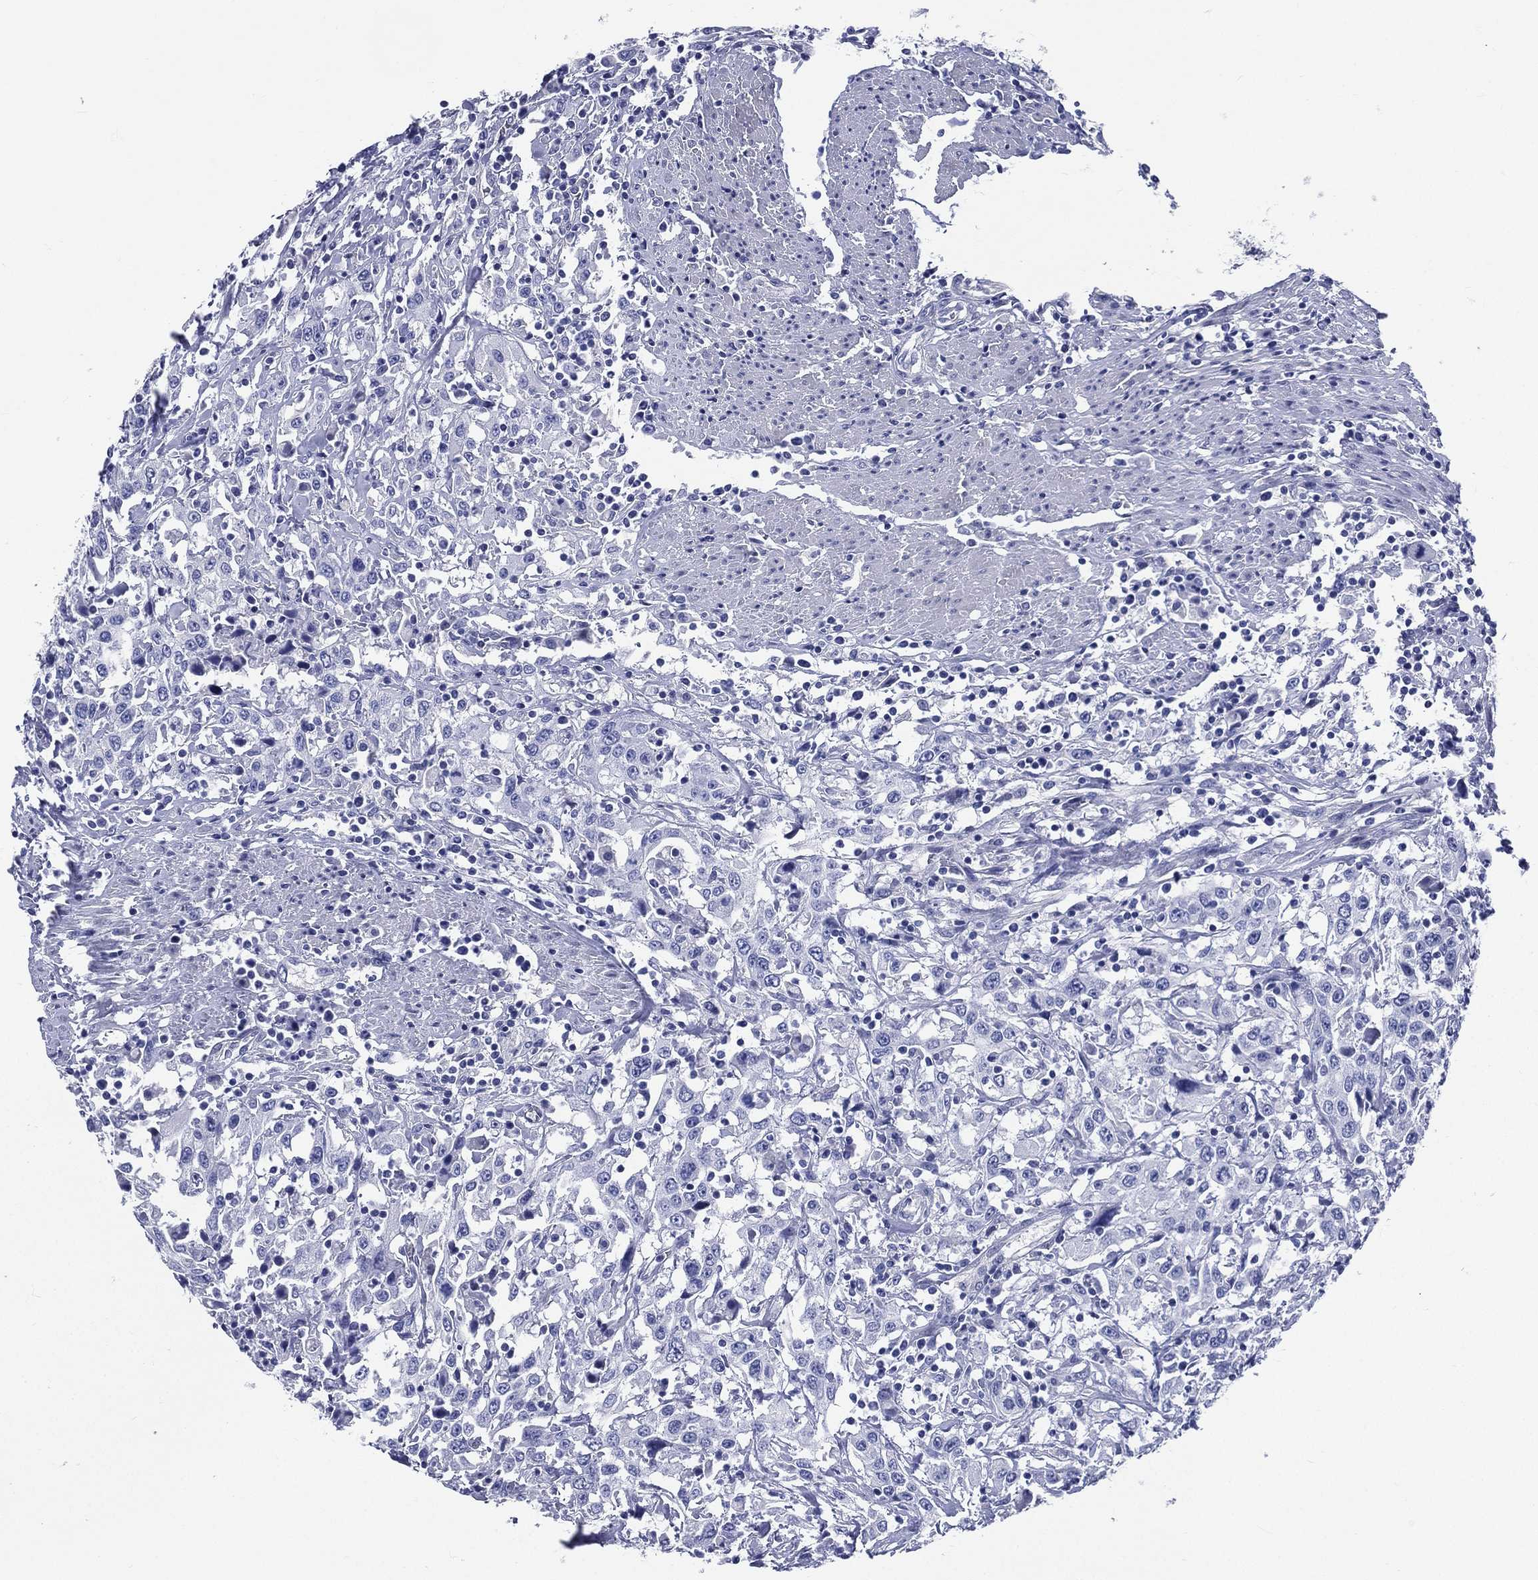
{"staining": {"intensity": "negative", "quantity": "none", "location": "none"}, "tissue": "urothelial cancer", "cell_type": "Tumor cells", "image_type": "cancer", "snomed": [{"axis": "morphology", "description": "Urothelial carcinoma, High grade"}, {"axis": "topography", "description": "Urinary bladder"}], "caption": "Tumor cells show no significant protein staining in urothelial cancer.", "gene": "DPYS", "patient": {"sex": "male", "age": 61}}